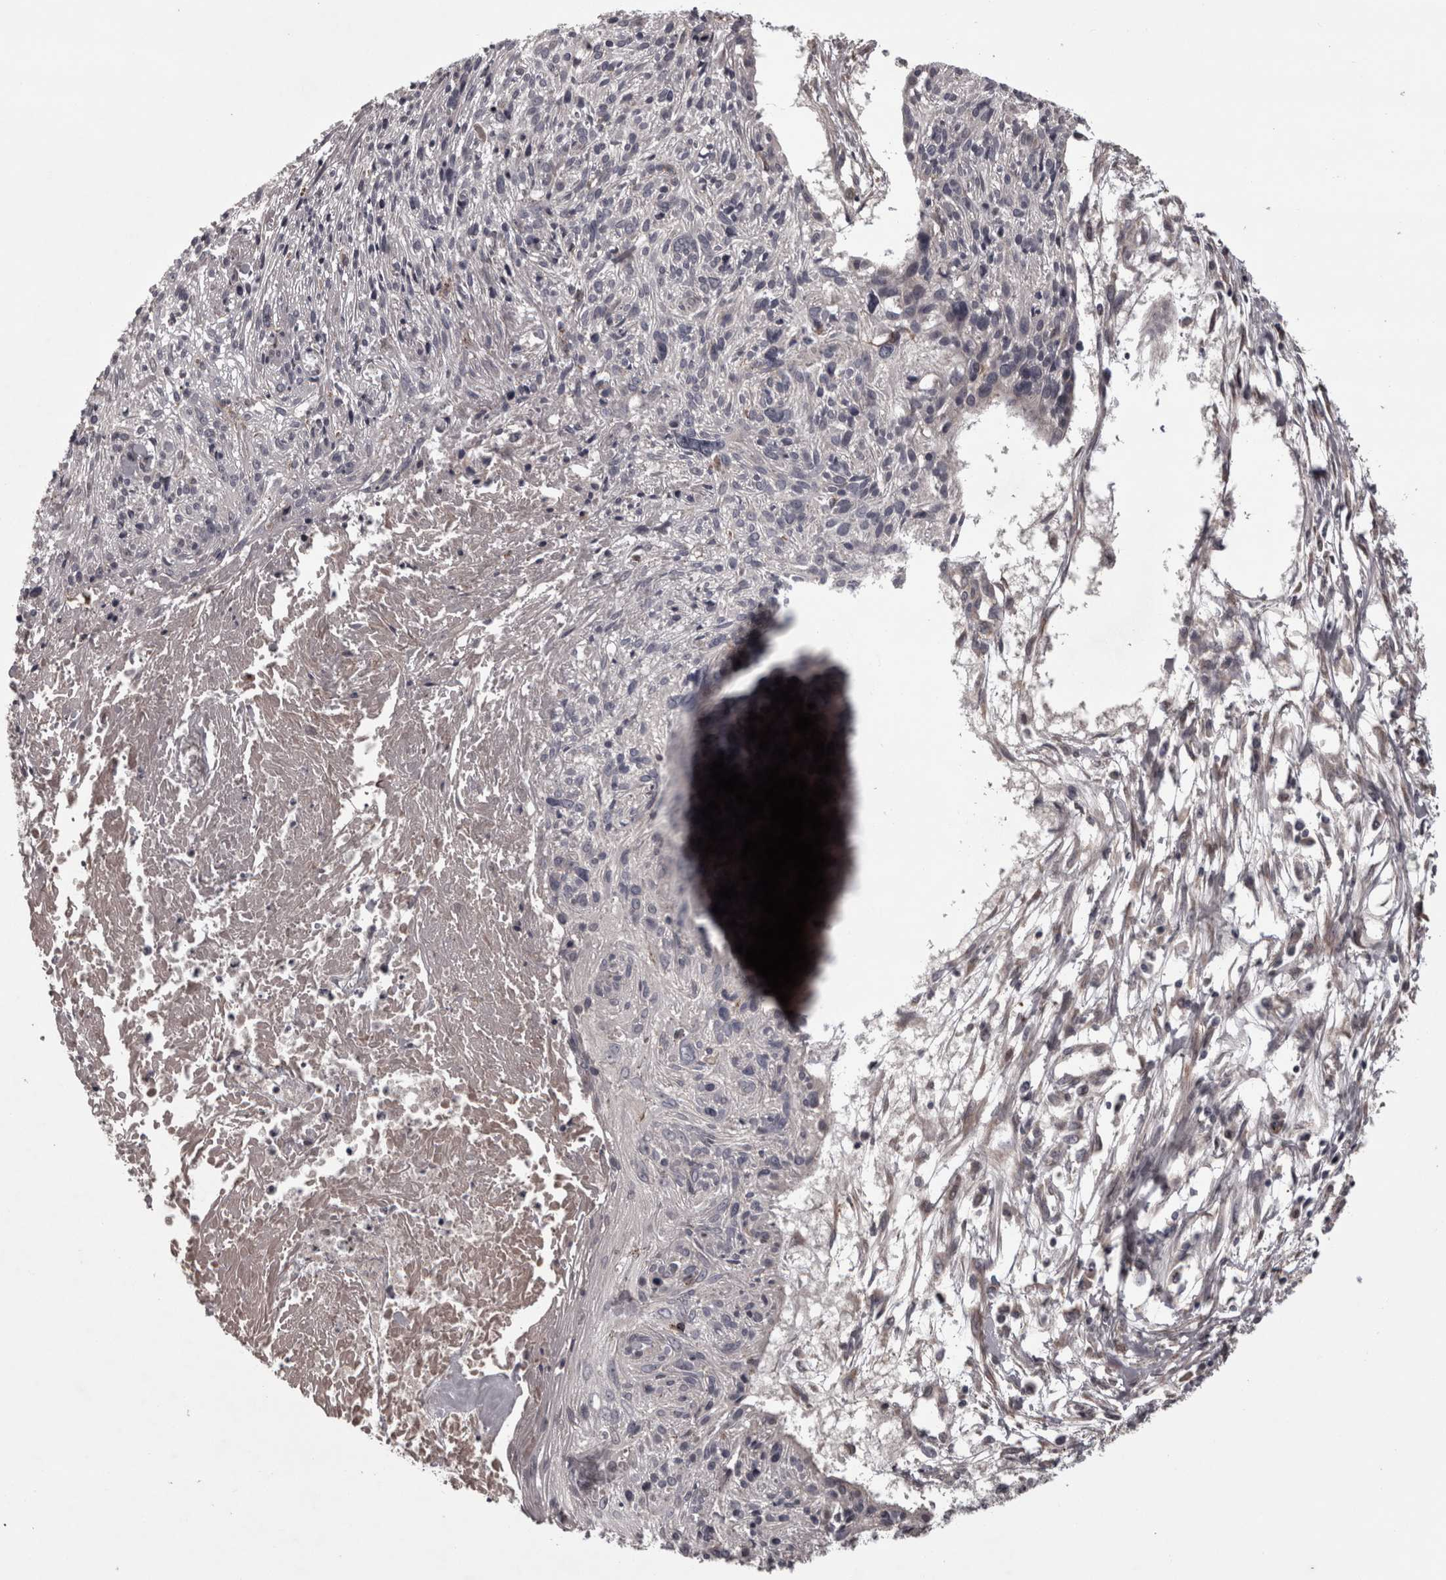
{"staining": {"intensity": "negative", "quantity": "none", "location": "none"}, "tissue": "cervical cancer", "cell_type": "Tumor cells", "image_type": "cancer", "snomed": [{"axis": "morphology", "description": "Squamous cell carcinoma, NOS"}, {"axis": "topography", "description": "Cervix"}], "caption": "DAB immunohistochemical staining of squamous cell carcinoma (cervical) exhibits no significant positivity in tumor cells.", "gene": "PCDH17", "patient": {"sex": "female", "age": 51}}